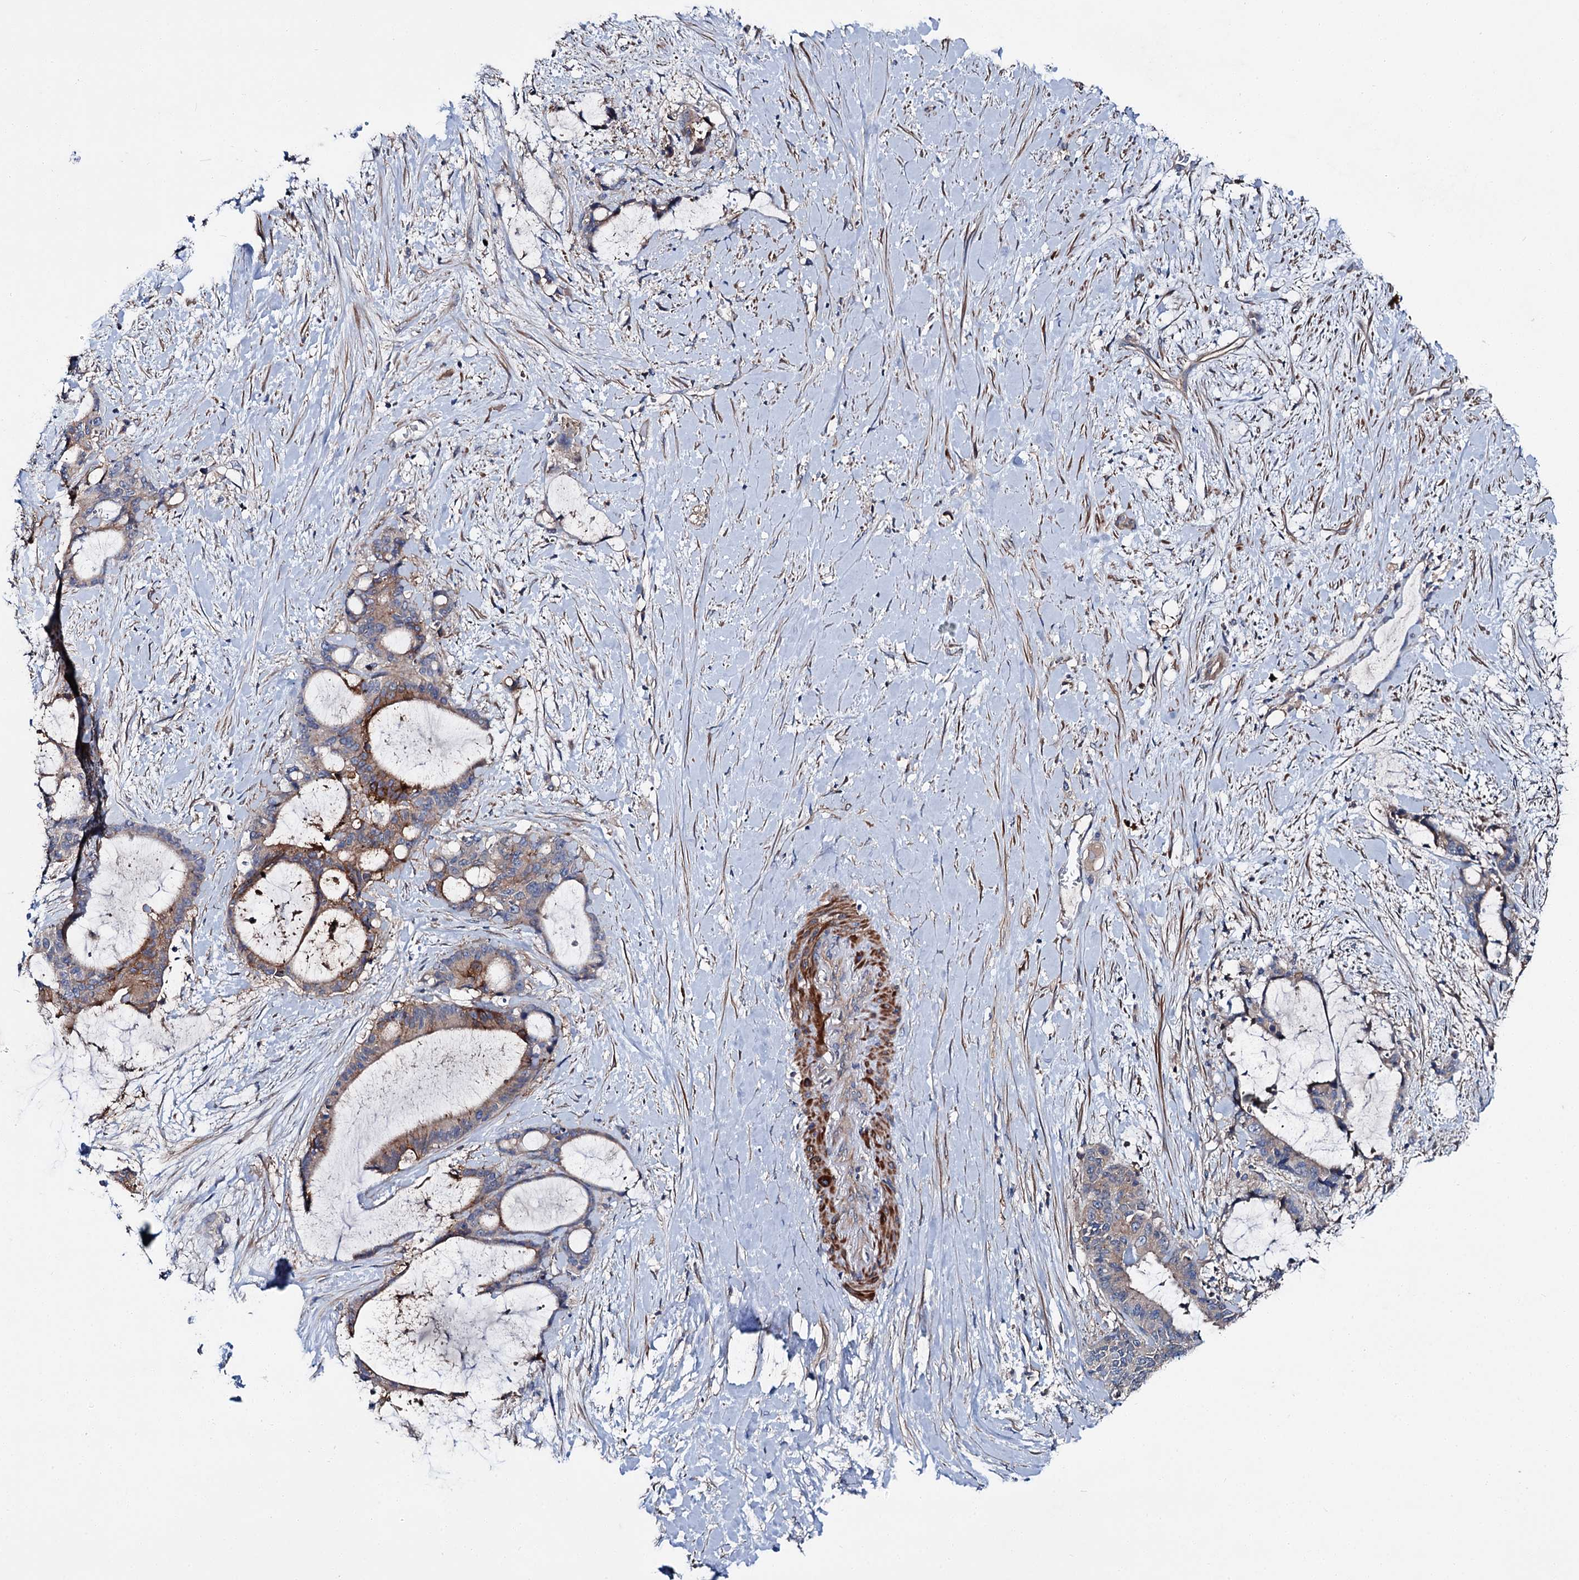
{"staining": {"intensity": "moderate", "quantity": "<25%", "location": "cytoplasmic/membranous"}, "tissue": "liver cancer", "cell_type": "Tumor cells", "image_type": "cancer", "snomed": [{"axis": "morphology", "description": "Normal tissue, NOS"}, {"axis": "morphology", "description": "Cholangiocarcinoma"}, {"axis": "topography", "description": "Liver"}, {"axis": "topography", "description": "Peripheral nerve tissue"}], "caption": "This photomicrograph reveals immunohistochemistry staining of liver cancer, with low moderate cytoplasmic/membranous staining in approximately <25% of tumor cells.", "gene": "SLC22A25", "patient": {"sex": "female", "age": 73}}